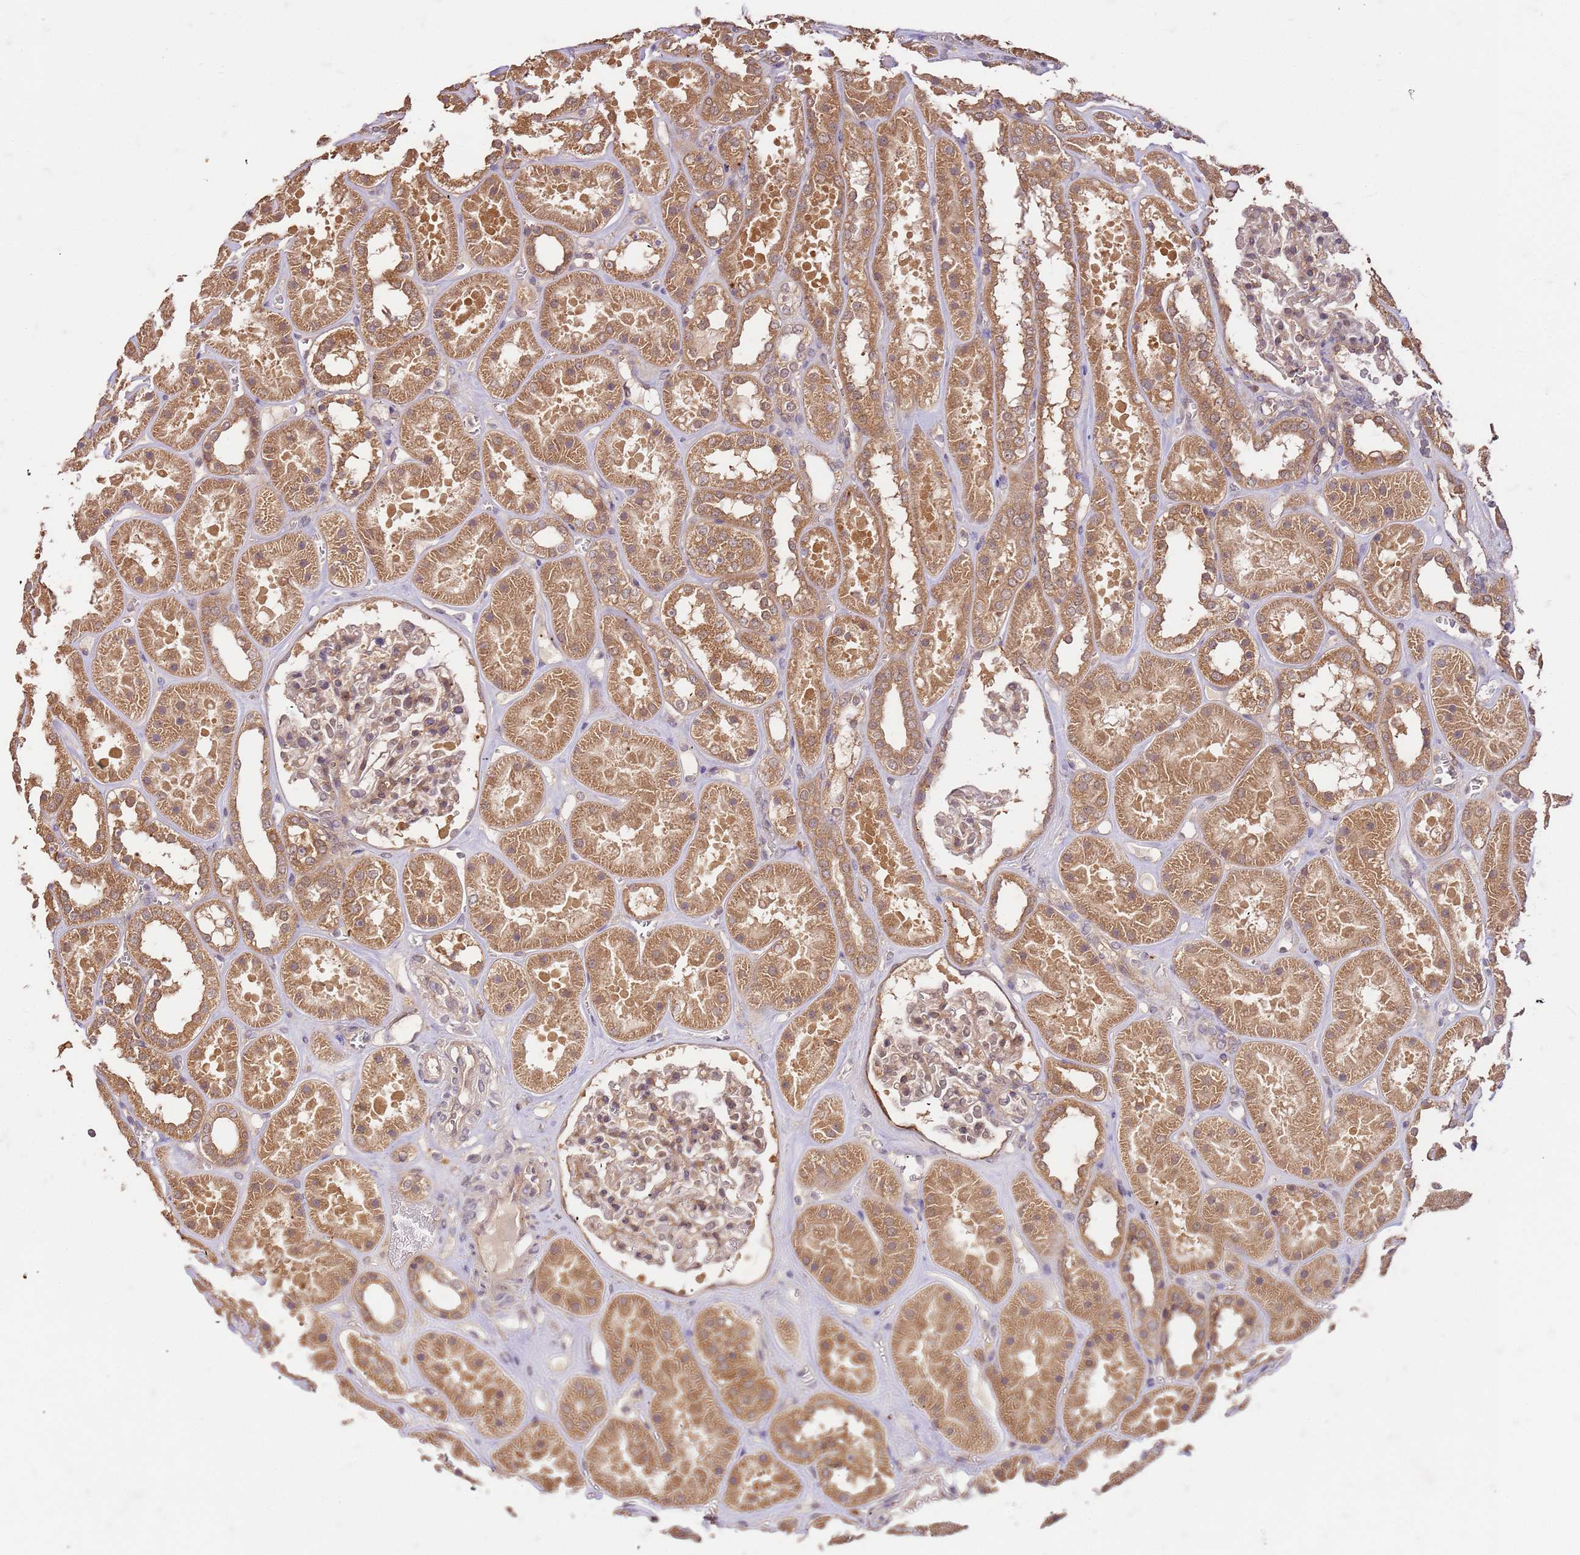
{"staining": {"intensity": "moderate", "quantity": ">75%", "location": "cytoplasmic/membranous,nuclear"}, "tissue": "kidney", "cell_type": "Cells in glomeruli", "image_type": "normal", "snomed": [{"axis": "morphology", "description": "Normal tissue, NOS"}, {"axis": "topography", "description": "Kidney"}], "caption": "Immunohistochemistry staining of normal kidney, which shows medium levels of moderate cytoplasmic/membranous,nuclear positivity in about >75% of cells in glomeruli indicating moderate cytoplasmic/membranous,nuclear protein expression. The staining was performed using DAB (3,3'-diaminobenzidine) (brown) for protein detection and nuclei were counterstained in hematoxylin (blue).", "gene": "UBE3A", "patient": {"sex": "female", "age": 41}}